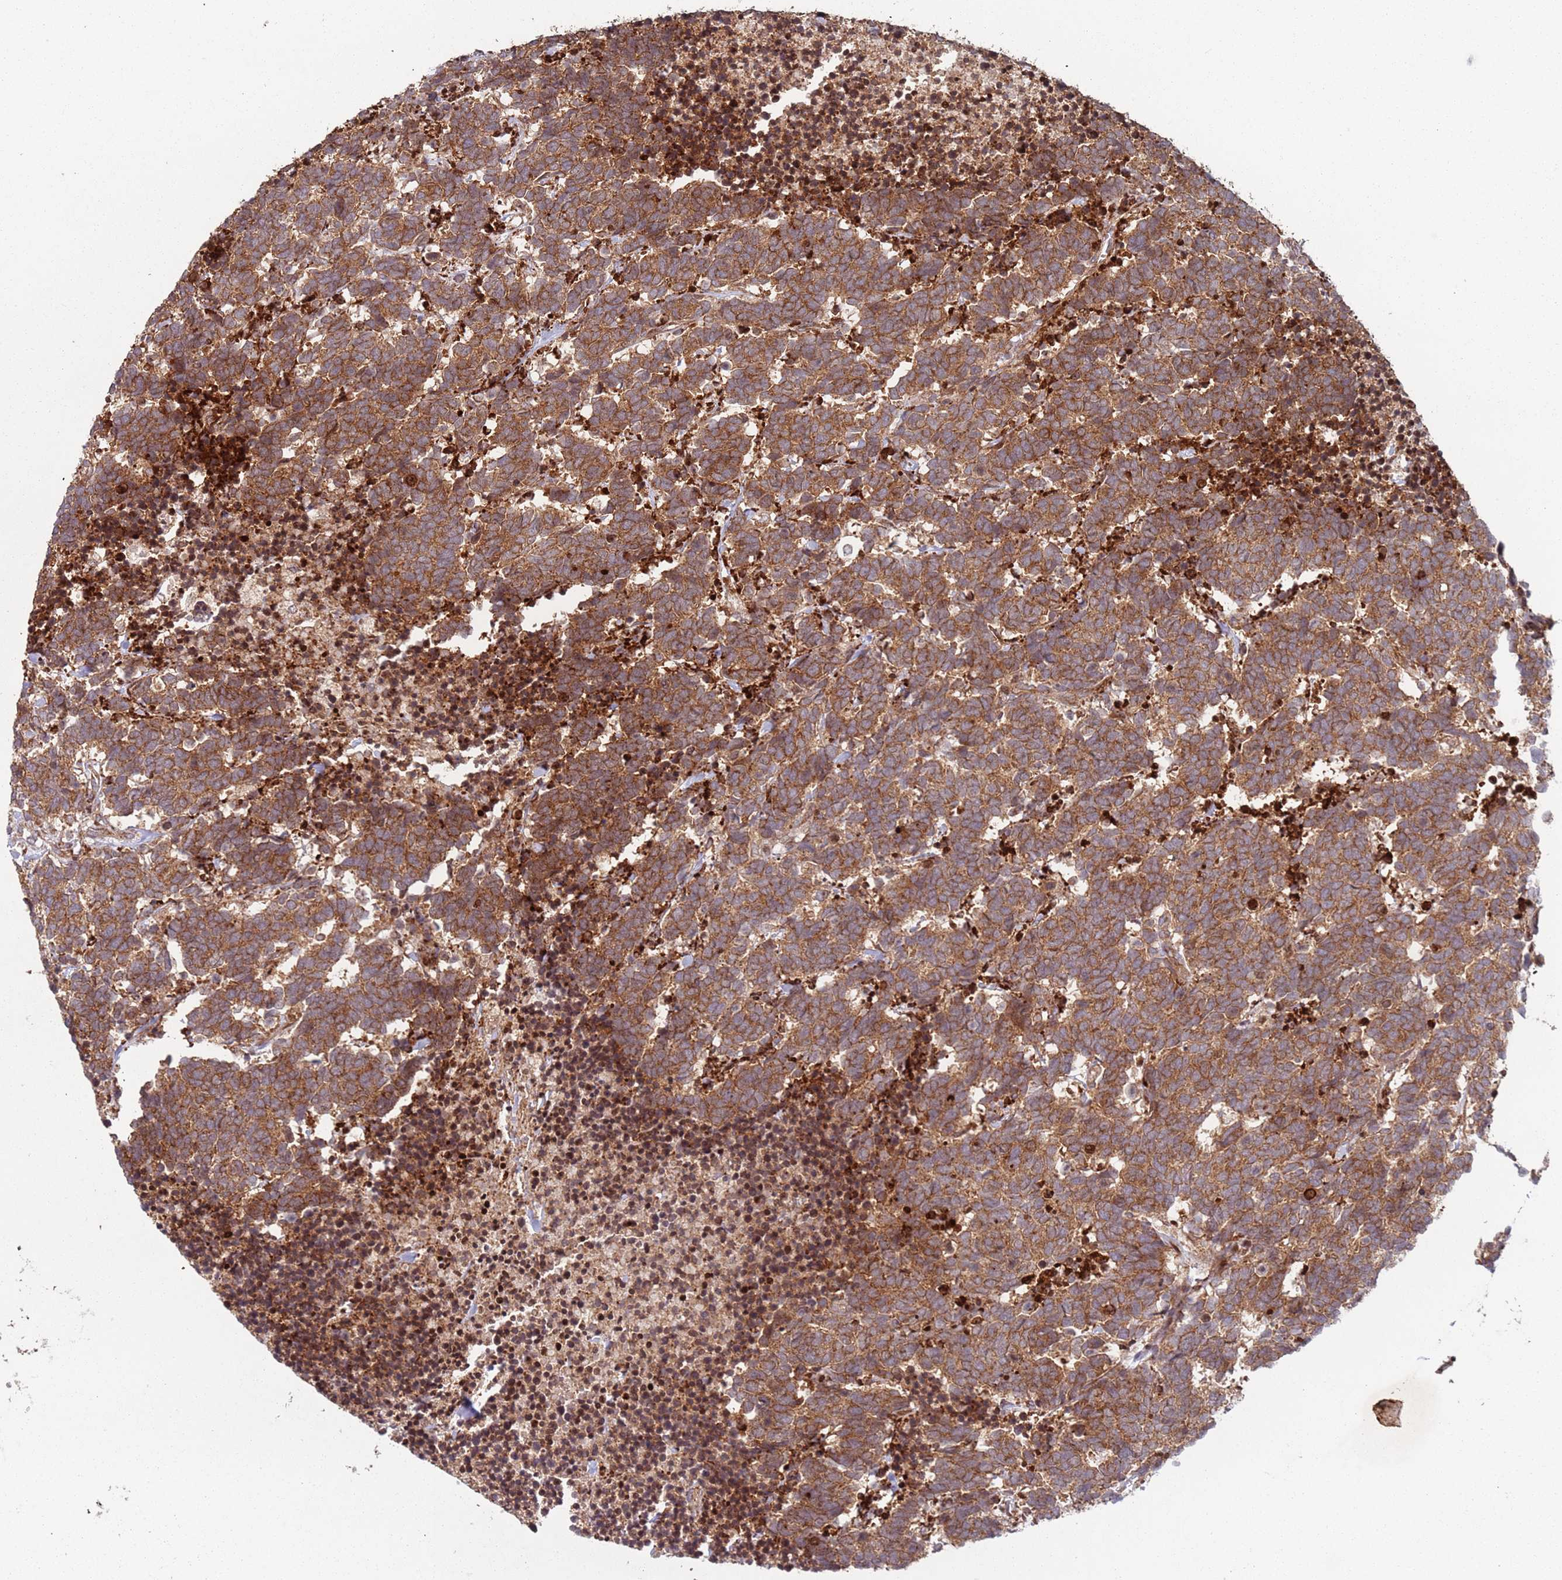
{"staining": {"intensity": "strong", "quantity": ">75%", "location": "cytoplasmic/membranous"}, "tissue": "carcinoid", "cell_type": "Tumor cells", "image_type": "cancer", "snomed": [{"axis": "morphology", "description": "Carcinoma, NOS"}, {"axis": "morphology", "description": "Carcinoid, malignant, NOS"}, {"axis": "topography", "description": "Prostate"}], "caption": "Immunohistochemistry (IHC) of human carcinoma demonstrates high levels of strong cytoplasmic/membranous positivity in approximately >75% of tumor cells.", "gene": "HNRNPLL", "patient": {"sex": "male", "age": 57}}